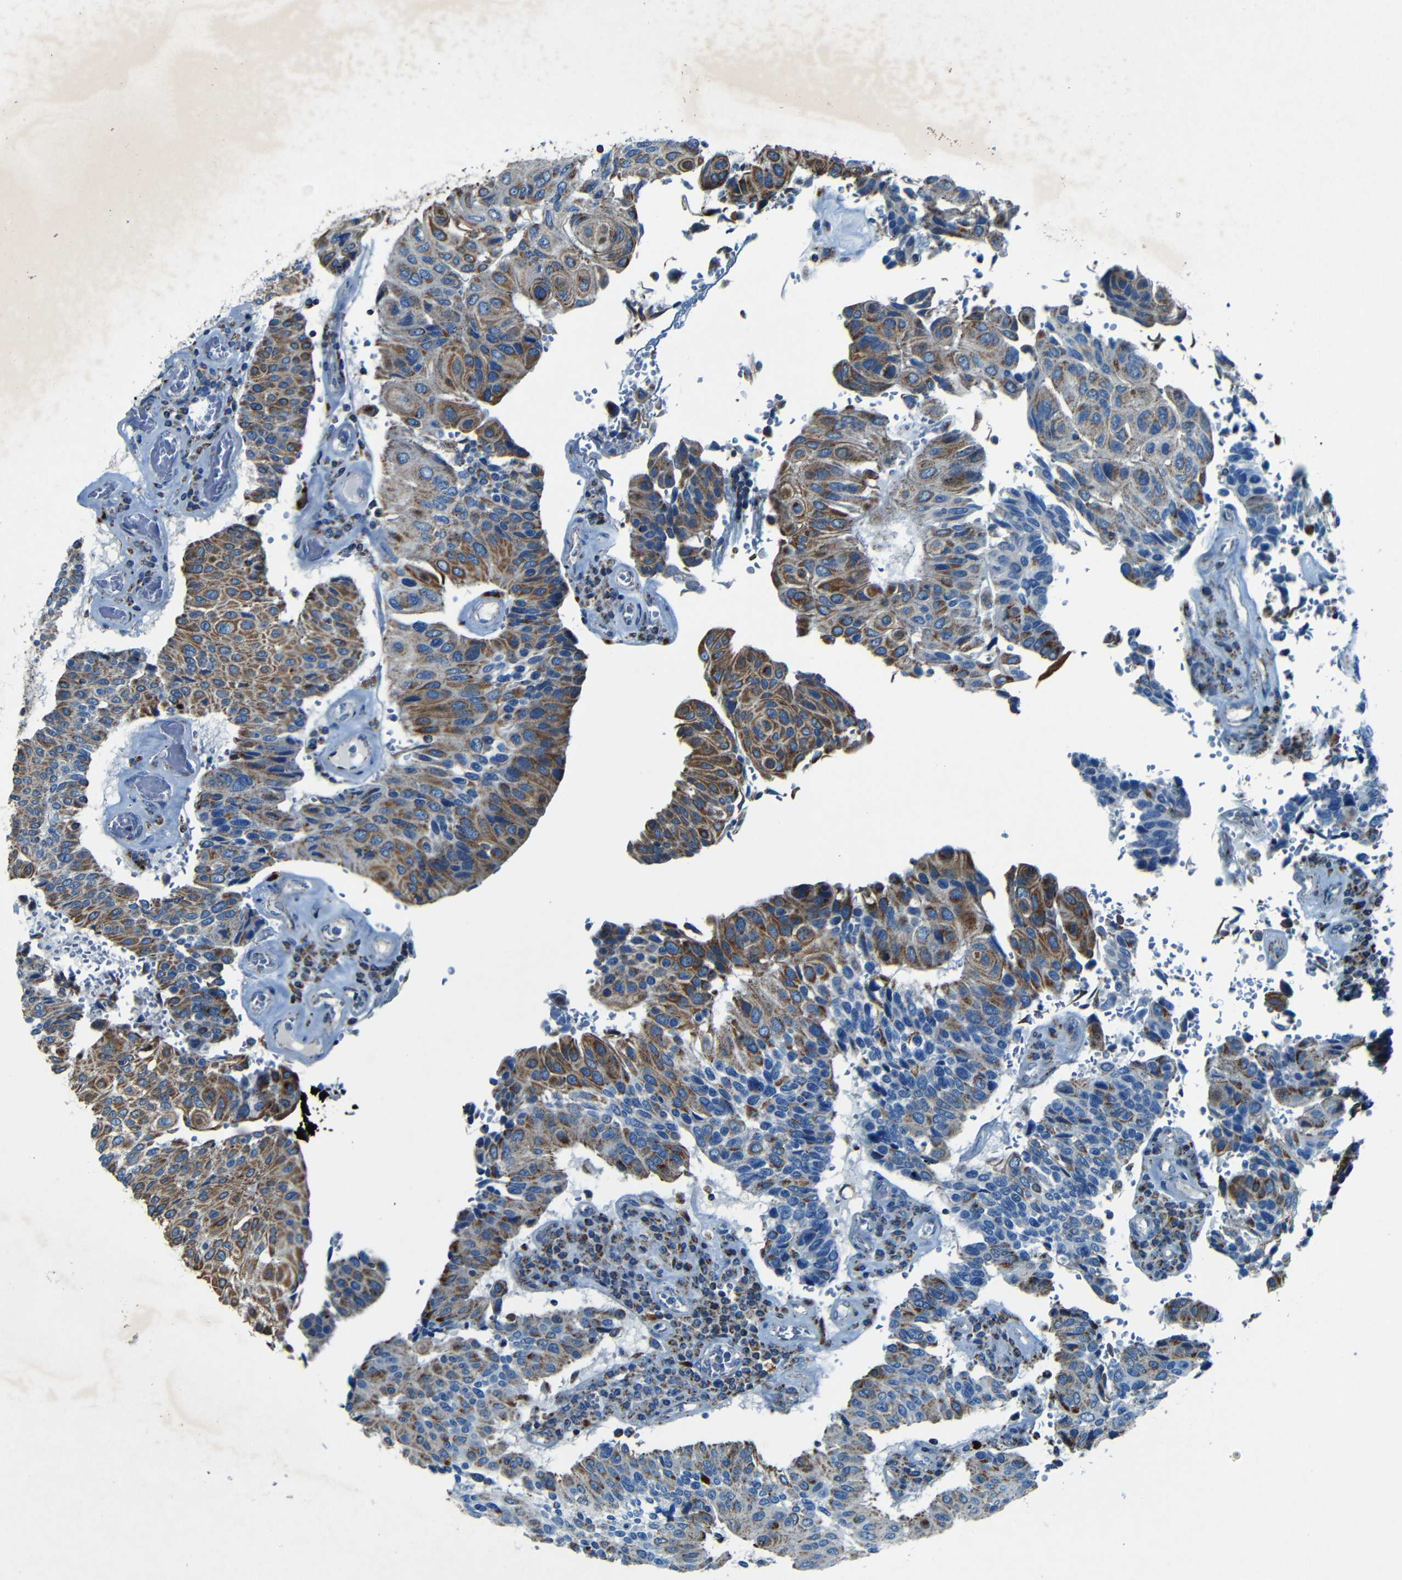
{"staining": {"intensity": "moderate", "quantity": ">75%", "location": "cytoplasmic/membranous"}, "tissue": "urothelial cancer", "cell_type": "Tumor cells", "image_type": "cancer", "snomed": [{"axis": "morphology", "description": "Urothelial carcinoma, High grade"}, {"axis": "topography", "description": "Urinary bladder"}], "caption": "An immunohistochemistry histopathology image of neoplastic tissue is shown. Protein staining in brown highlights moderate cytoplasmic/membranous positivity in urothelial cancer within tumor cells. The staining was performed using DAB (3,3'-diaminobenzidine), with brown indicating positive protein expression. Nuclei are stained blue with hematoxylin.", "gene": "WSCD2", "patient": {"sex": "male", "age": 66}}